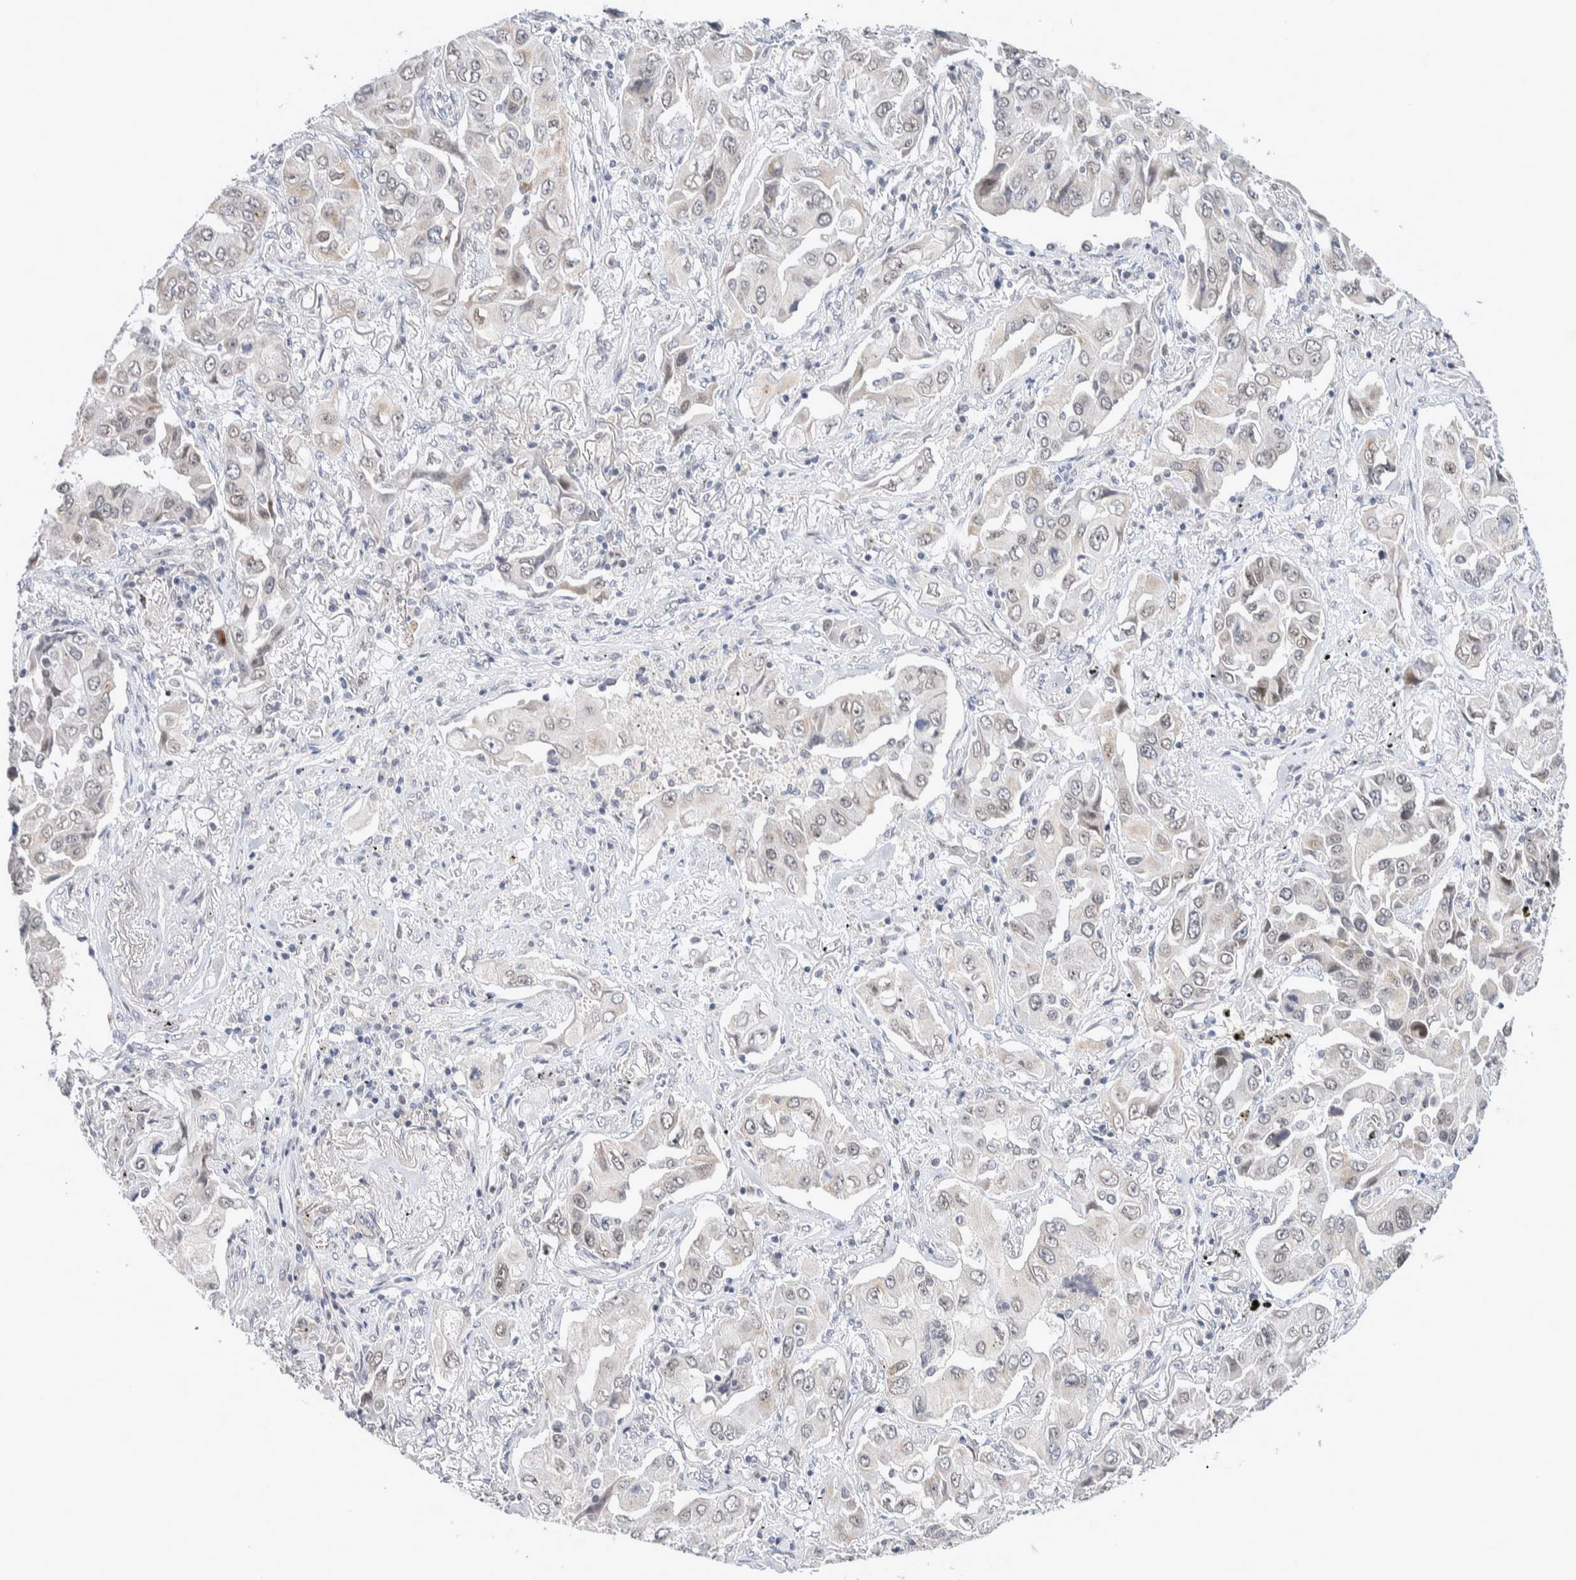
{"staining": {"intensity": "weak", "quantity": "<25%", "location": "nuclear"}, "tissue": "lung cancer", "cell_type": "Tumor cells", "image_type": "cancer", "snomed": [{"axis": "morphology", "description": "Adenocarcinoma, NOS"}, {"axis": "topography", "description": "Lung"}], "caption": "Photomicrograph shows no protein positivity in tumor cells of lung adenocarcinoma tissue.", "gene": "CRAT", "patient": {"sex": "female", "age": 65}}